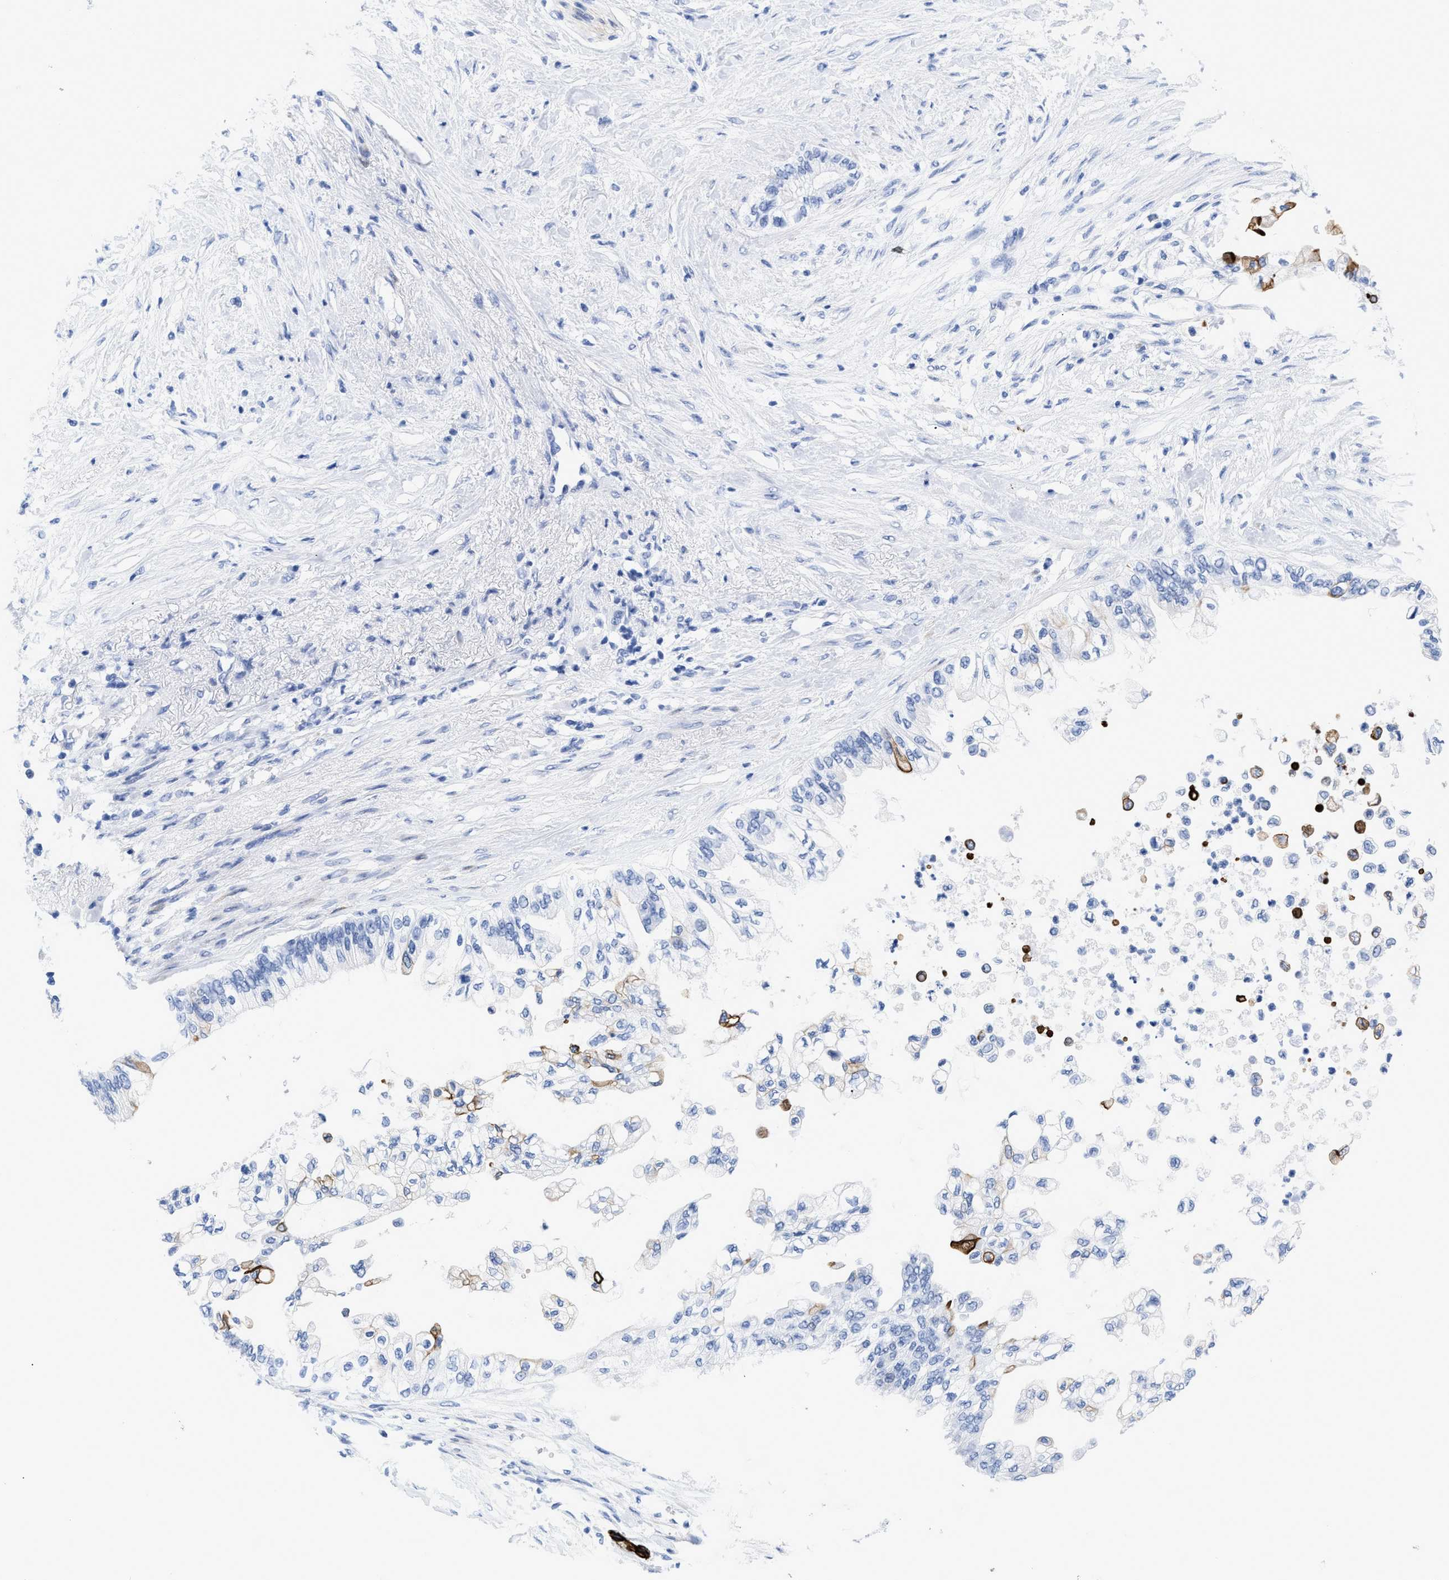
{"staining": {"intensity": "strong", "quantity": "<25%", "location": "cytoplasmic/membranous"}, "tissue": "pancreatic cancer", "cell_type": "Tumor cells", "image_type": "cancer", "snomed": [{"axis": "morphology", "description": "Normal tissue, NOS"}, {"axis": "morphology", "description": "Adenocarcinoma, NOS"}, {"axis": "topography", "description": "Pancreas"}, {"axis": "topography", "description": "Duodenum"}], "caption": "IHC of pancreatic adenocarcinoma demonstrates medium levels of strong cytoplasmic/membranous positivity in approximately <25% of tumor cells.", "gene": "DUSP26", "patient": {"sex": "female", "age": 60}}